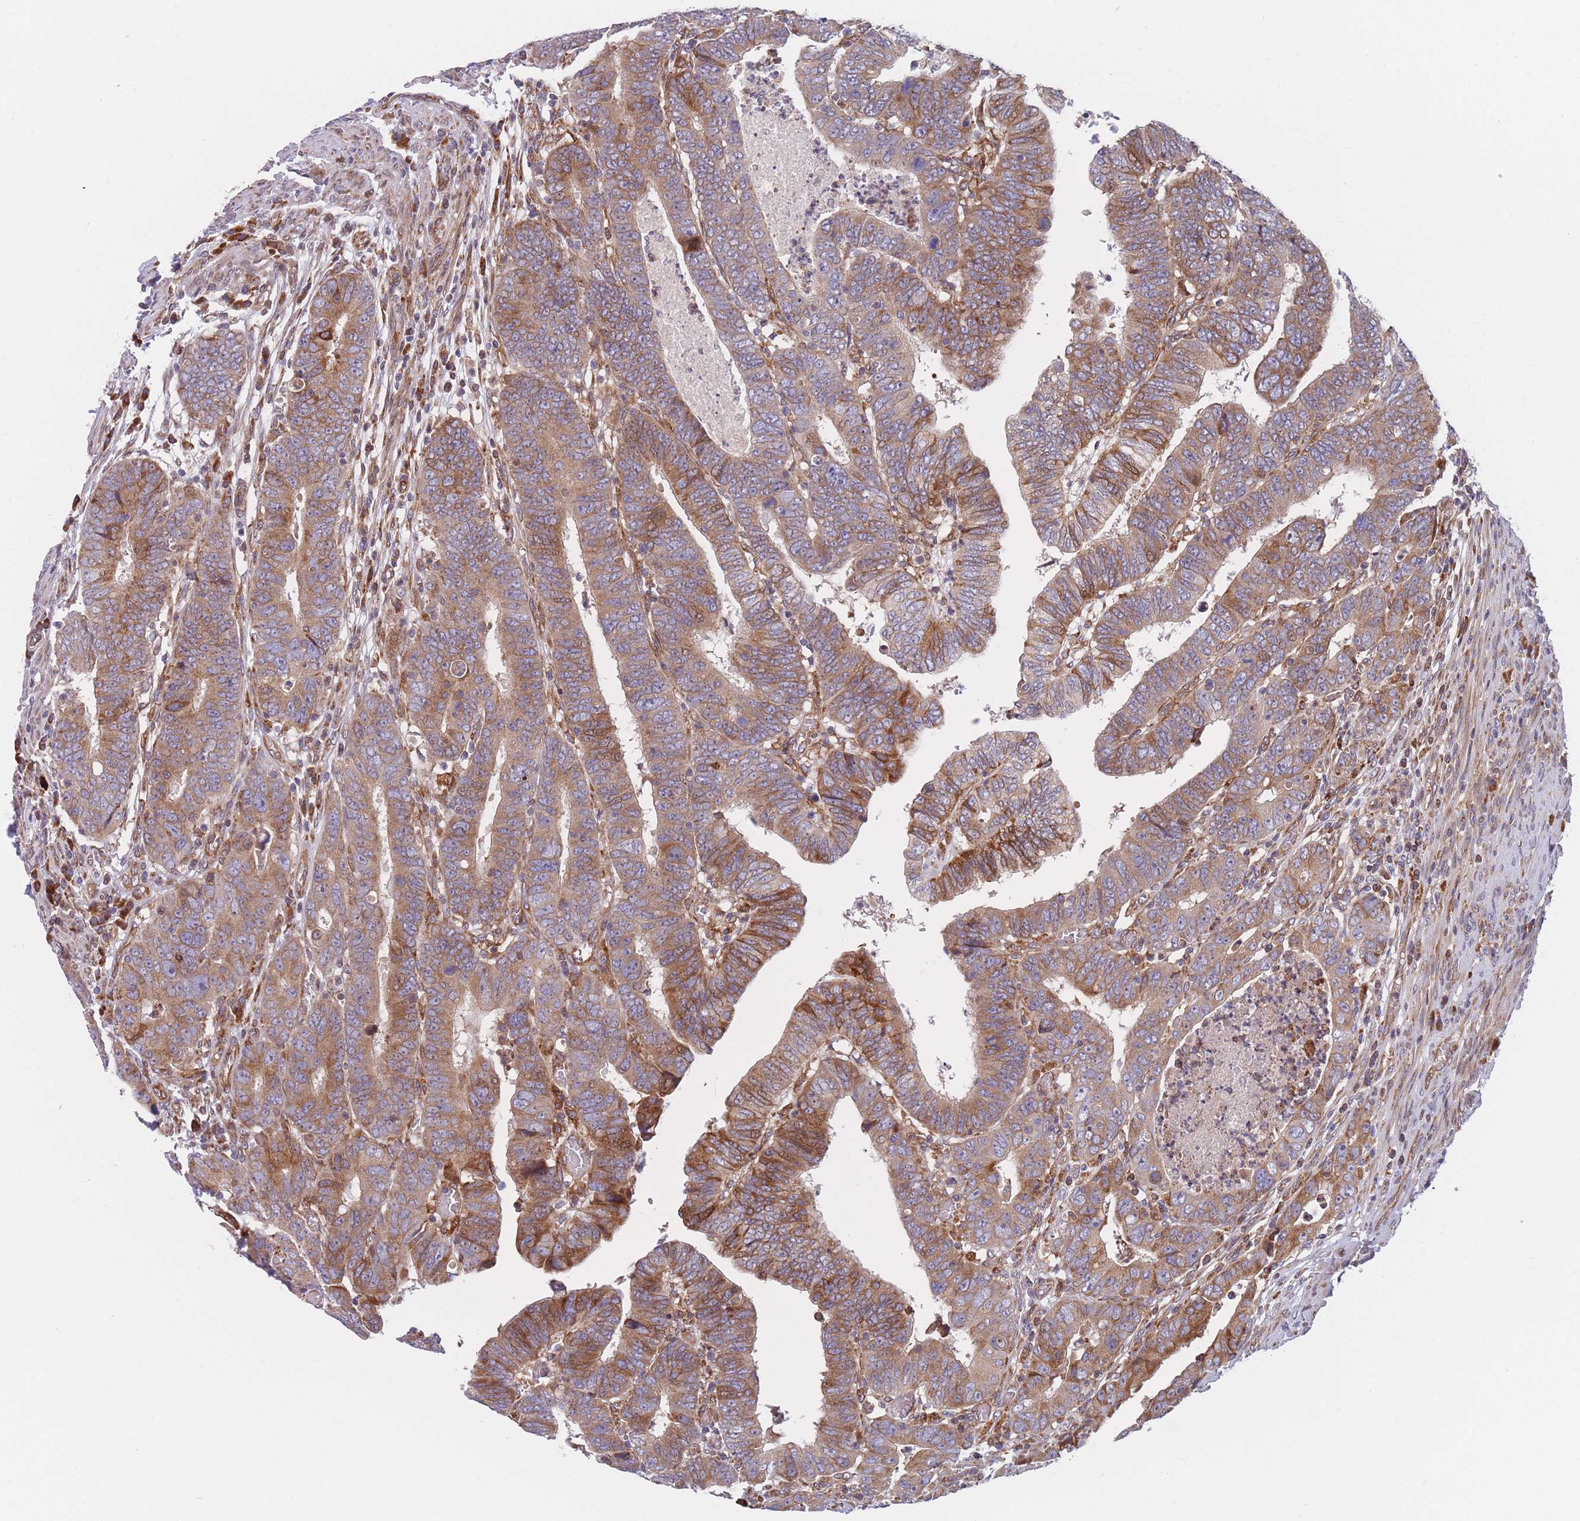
{"staining": {"intensity": "moderate", "quantity": ">75%", "location": "cytoplasmic/membranous"}, "tissue": "colorectal cancer", "cell_type": "Tumor cells", "image_type": "cancer", "snomed": [{"axis": "morphology", "description": "Normal tissue, NOS"}, {"axis": "morphology", "description": "Adenocarcinoma, NOS"}, {"axis": "topography", "description": "Rectum"}], "caption": "Immunohistochemical staining of colorectal adenocarcinoma displays medium levels of moderate cytoplasmic/membranous protein positivity in approximately >75% of tumor cells.", "gene": "TMEM131L", "patient": {"sex": "female", "age": 65}}